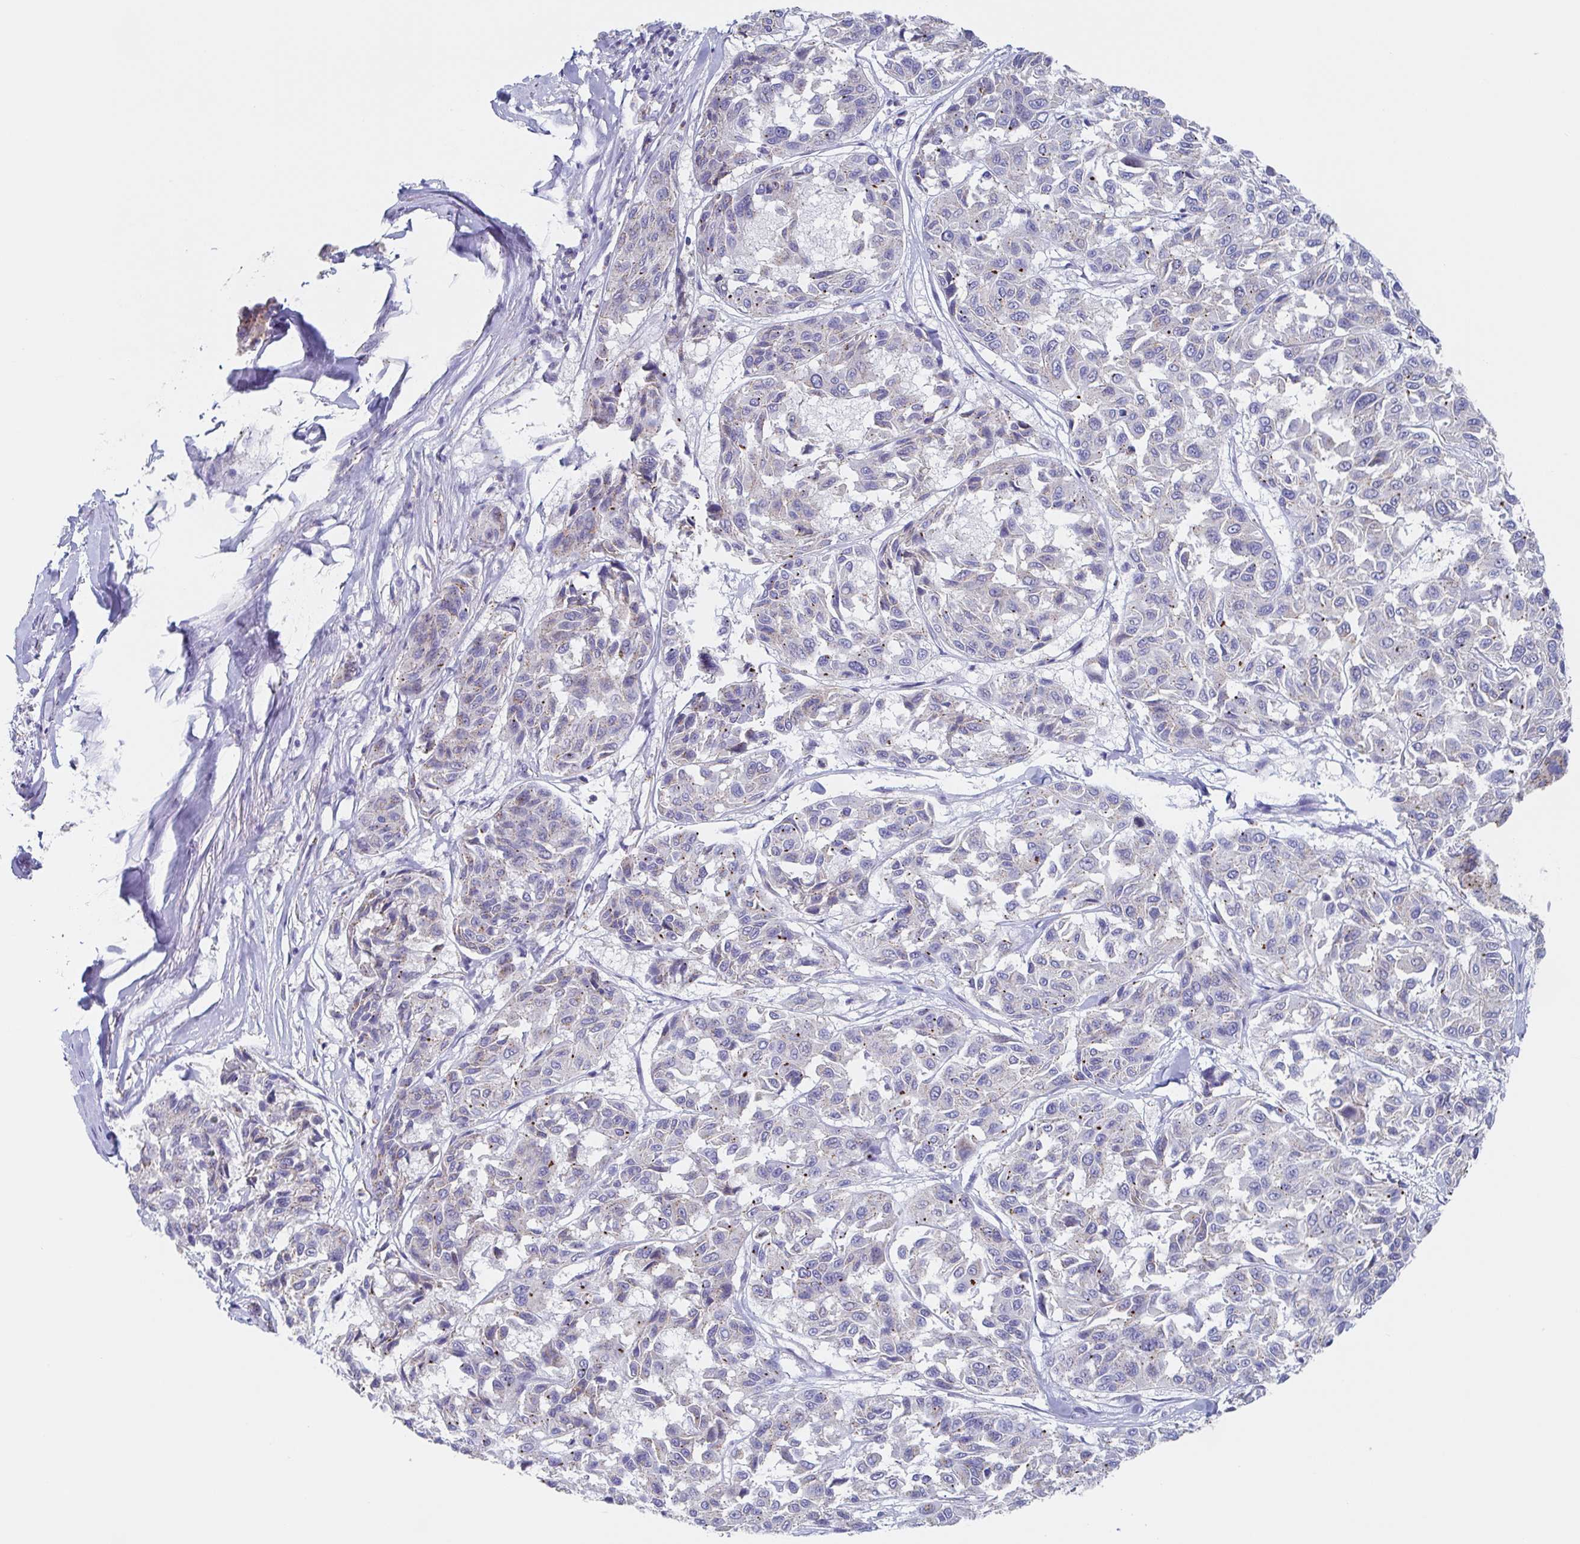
{"staining": {"intensity": "moderate", "quantity": "<25%", "location": "cytoplasmic/membranous"}, "tissue": "melanoma", "cell_type": "Tumor cells", "image_type": "cancer", "snomed": [{"axis": "morphology", "description": "Malignant melanoma, NOS"}, {"axis": "topography", "description": "Skin"}], "caption": "This is an image of immunohistochemistry (IHC) staining of malignant melanoma, which shows moderate positivity in the cytoplasmic/membranous of tumor cells.", "gene": "CHMP5", "patient": {"sex": "female", "age": 66}}